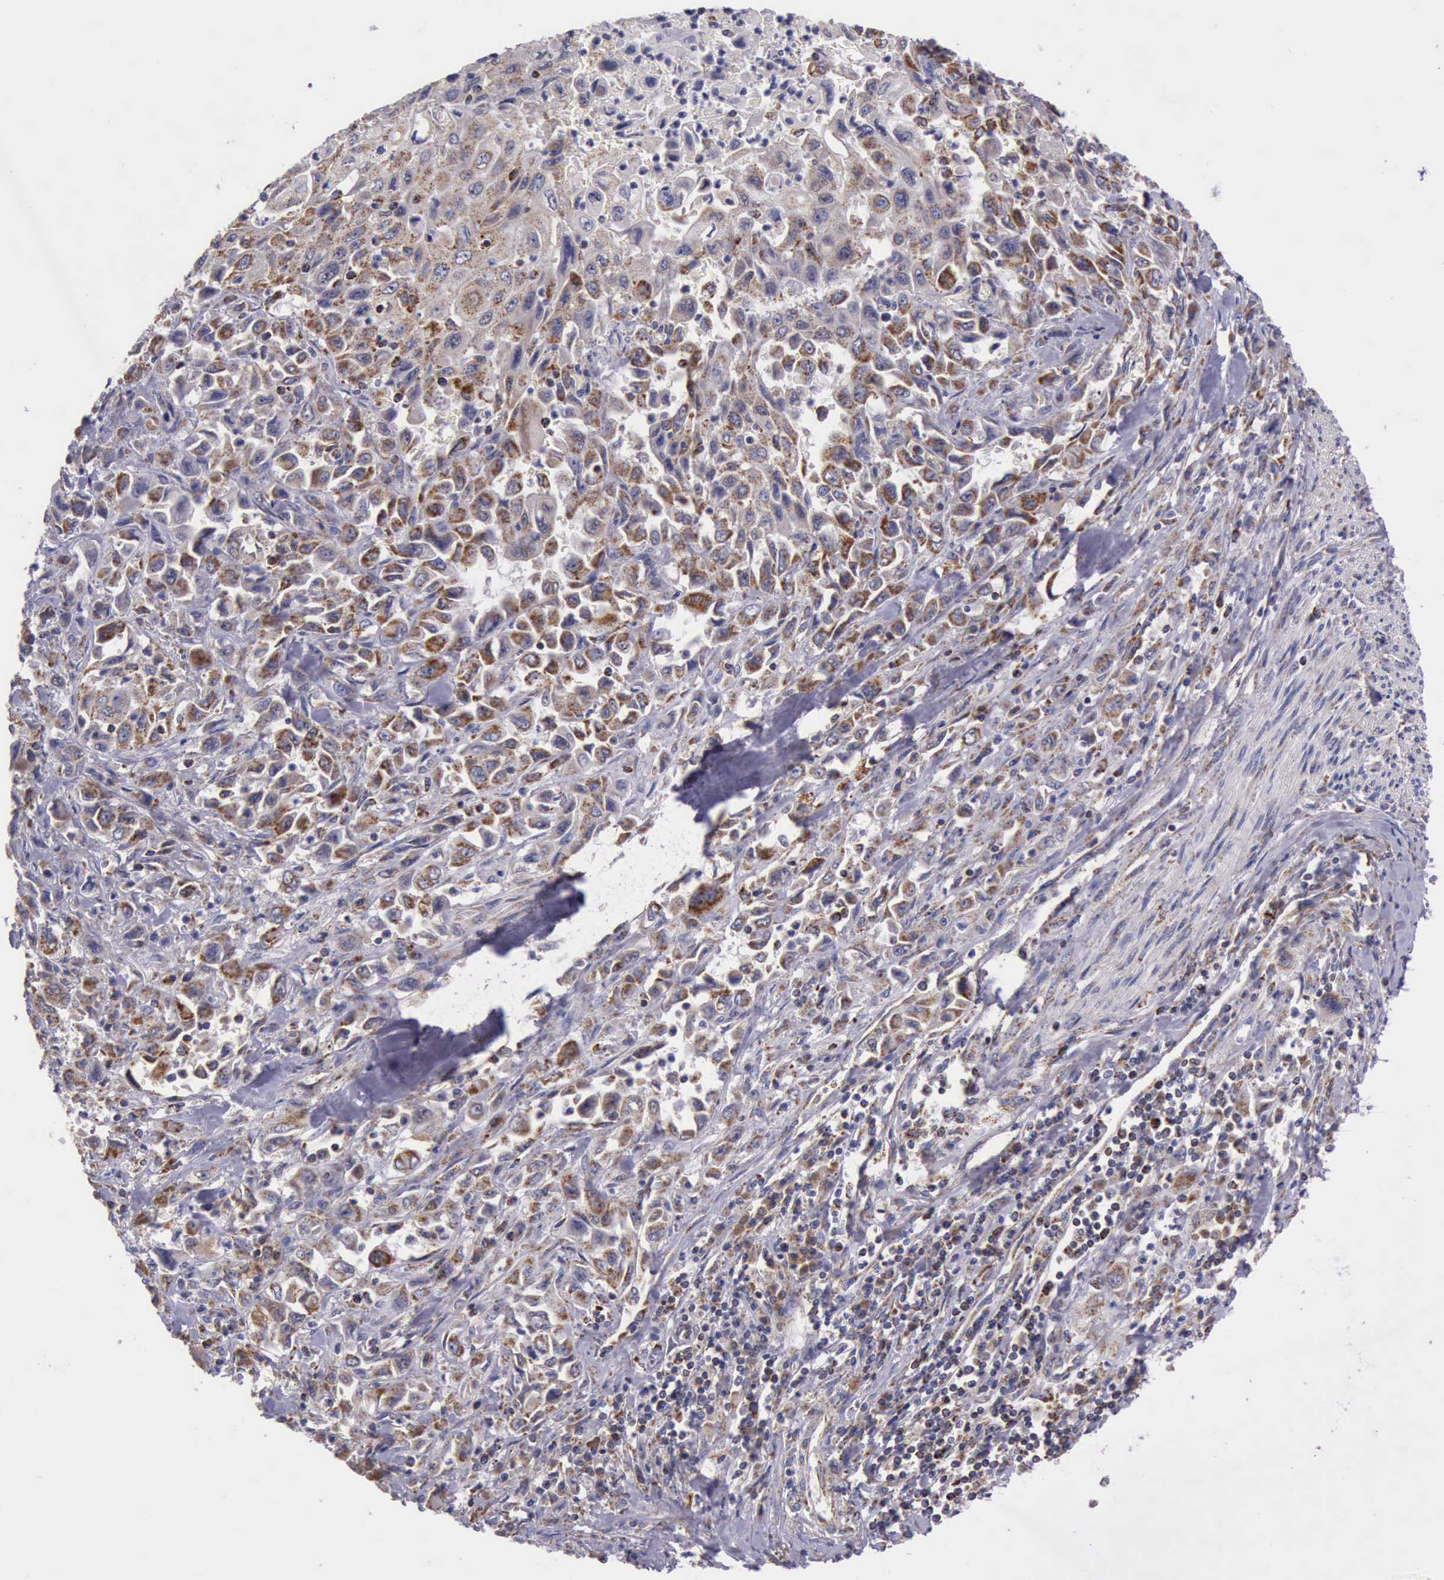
{"staining": {"intensity": "moderate", "quantity": ">75%", "location": "cytoplasmic/membranous"}, "tissue": "pancreatic cancer", "cell_type": "Tumor cells", "image_type": "cancer", "snomed": [{"axis": "morphology", "description": "Adenocarcinoma, NOS"}, {"axis": "topography", "description": "Pancreas"}], "caption": "Pancreatic cancer (adenocarcinoma) stained for a protein demonstrates moderate cytoplasmic/membranous positivity in tumor cells.", "gene": "TXN2", "patient": {"sex": "male", "age": 70}}